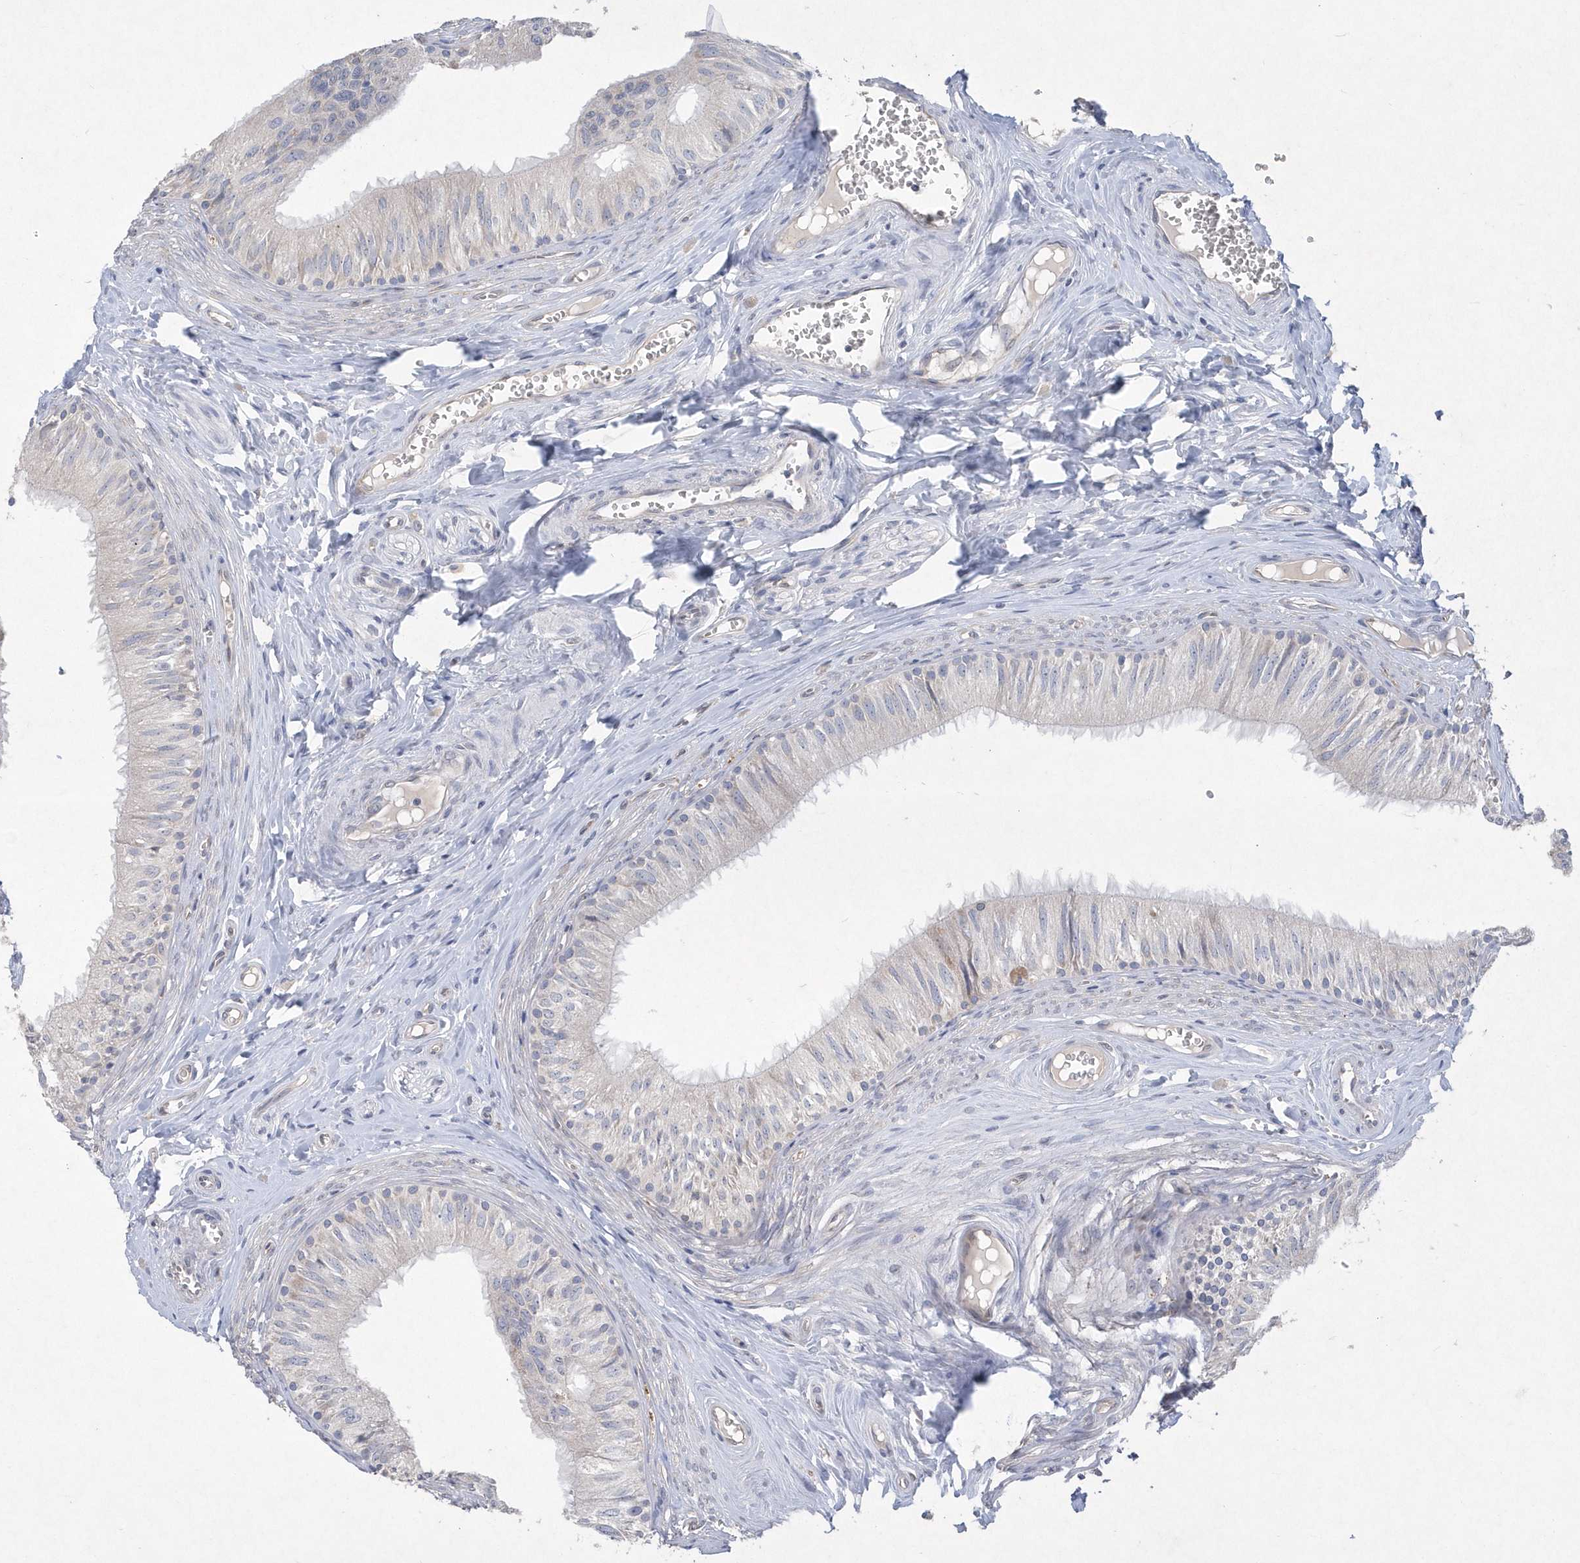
{"staining": {"intensity": "weak", "quantity": "<25%", "location": "cytoplasmic/membranous"}, "tissue": "epididymis", "cell_type": "Glandular cells", "image_type": "normal", "snomed": [{"axis": "morphology", "description": "Normal tissue, NOS"}, {"axis": "topography", "description": "Epididymis"}], "caption": "Normal epididymis was stained to show a protein in brown. There is no significant expression in glandular cells. Brightfield microscopy of IHC stained with DAB (brown) and hematoxylin (blue), captured at high magnification.", "gene": "DGAT1", "patient": {"sex": "male", "age": 46}}